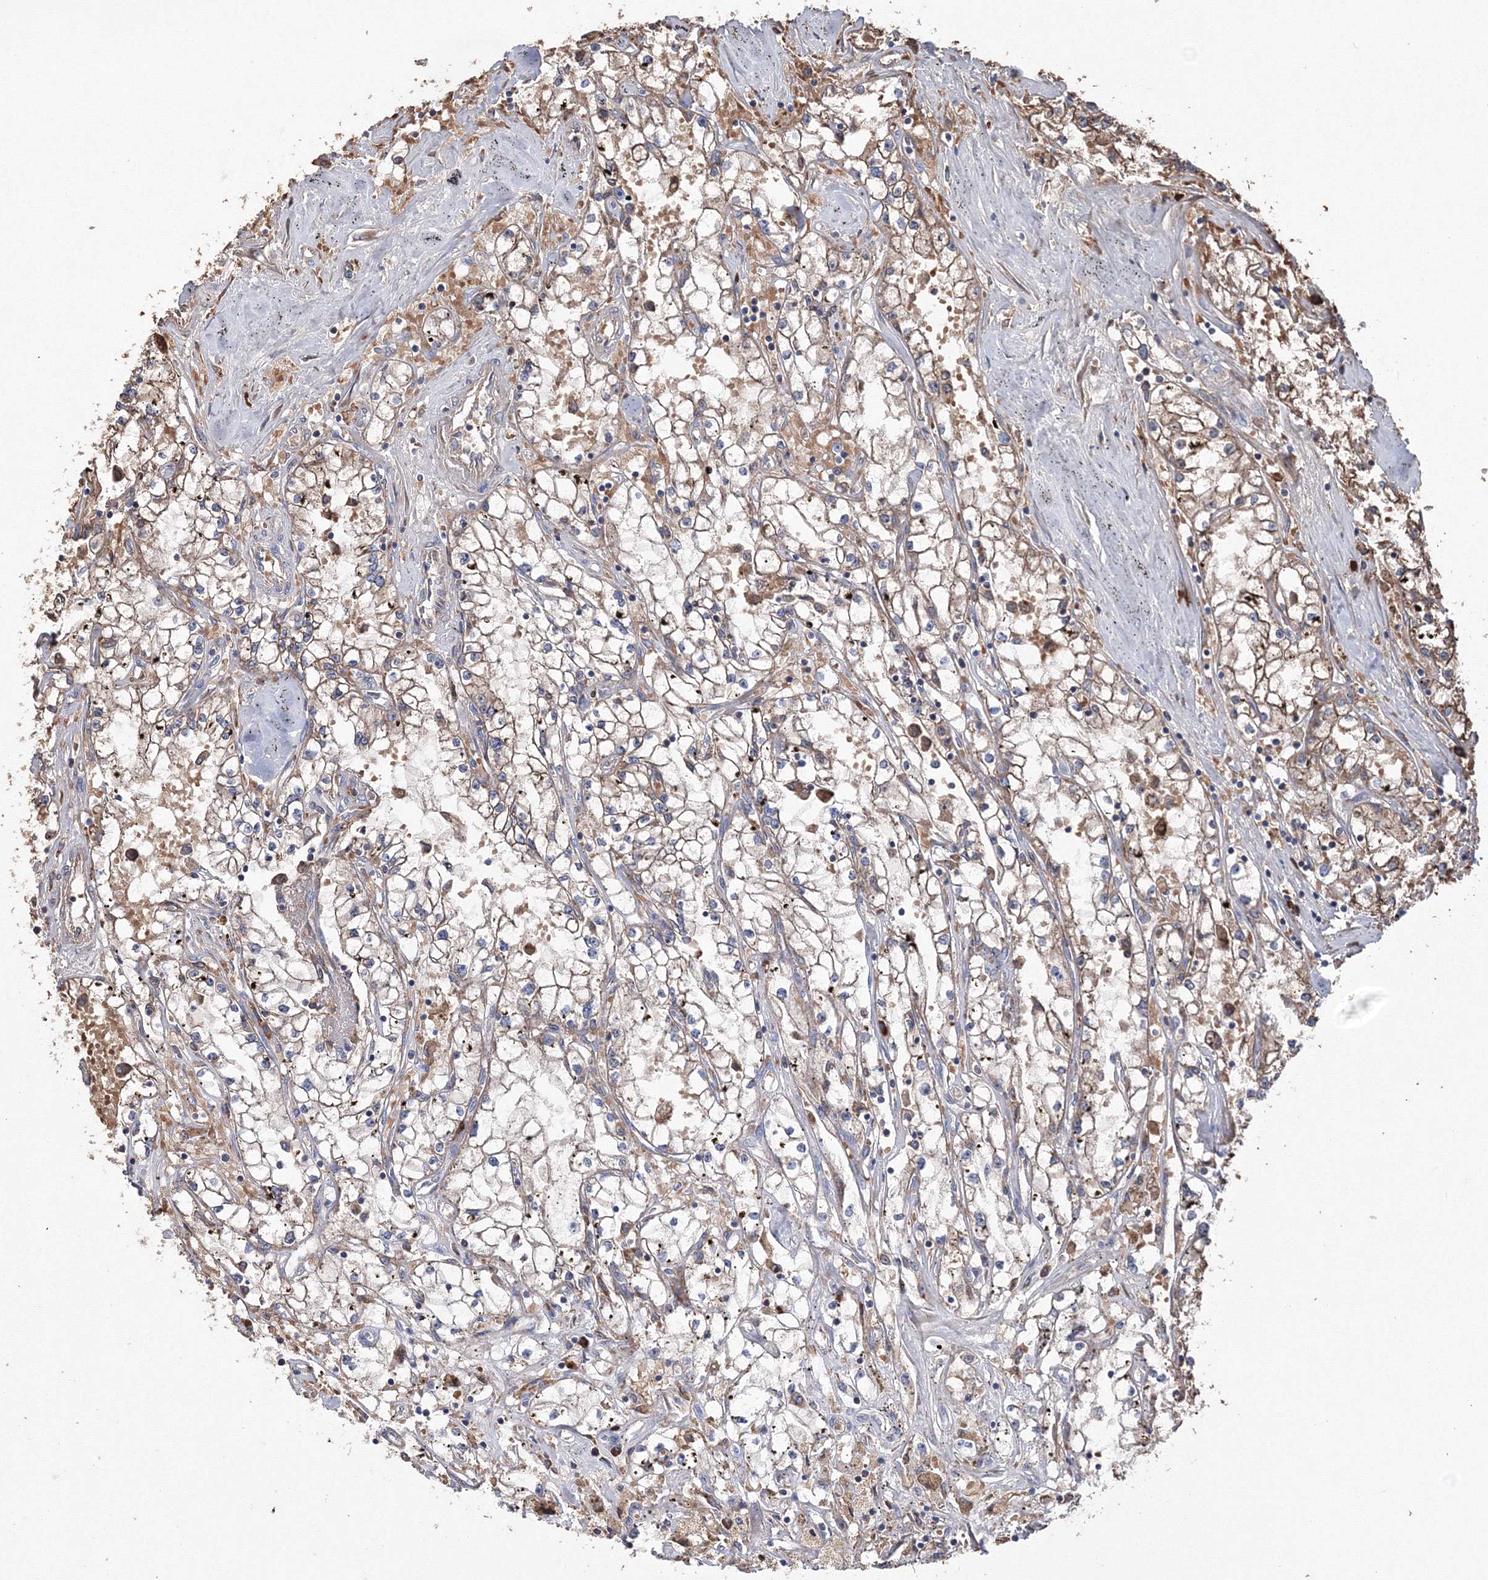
{"staining": {"intensity": "moderate", "quantity": ">75%", "location": "cytoplasmic/membranous"}, "tissue": "renal cancer", "cell_type": "Tumor cells", "image_type": "cancer", "snomed": [{"axis": "morphology", "description": "Adenocarcinoma, NOS"}, {"axis": "topography", "description": "Kidney"}], "caption": "Protein staining exhibits moderate cytoplasmic/membranous positivity in about >75% of tumor cells in renal cancer (adenocarcinoma). The protein is shown in brown color, while the nuclei are stained blue.", "gene": "VPS8", "patient": {"sex": "male", "age": 56}}